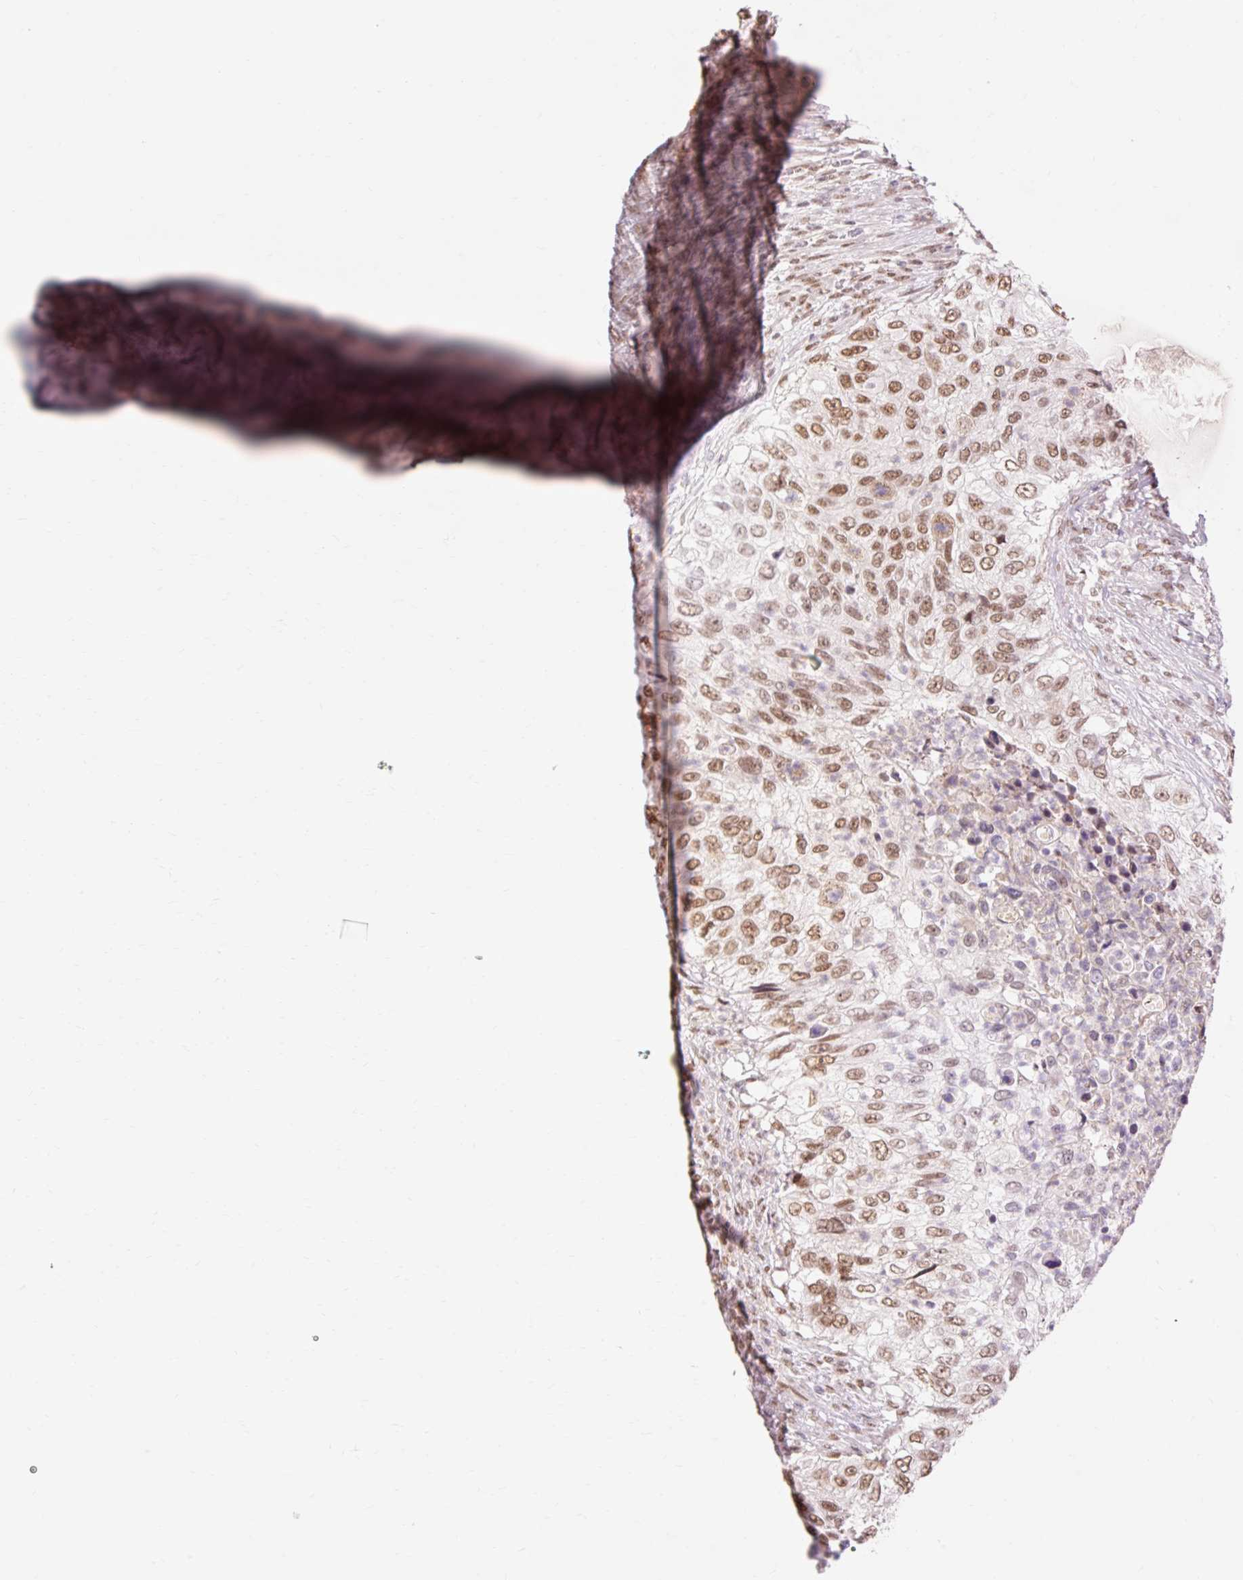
{"staining": {"intensity": "moderate", "quantity": ">75%", "location": "nuclear"}, "tissue": "urothelial cancer", "cell_type": "Tumor cells", "image_type": "cancer", "snomed": [{"axis": "morphology", "description": "Urothelial carcinoma, High grade"}, {"axis": "topography", "description": "Urinary bladder"}], "caption": "Immunohistochemical staining of urothelial cancer shows moderate nuclear protein staining in about >75% of tumor cells. (DAB = brown stain, brightfield microscopy at high magnification).", "gene": "NPIPB12", "patient": {"sex": "female", "age": 60}}